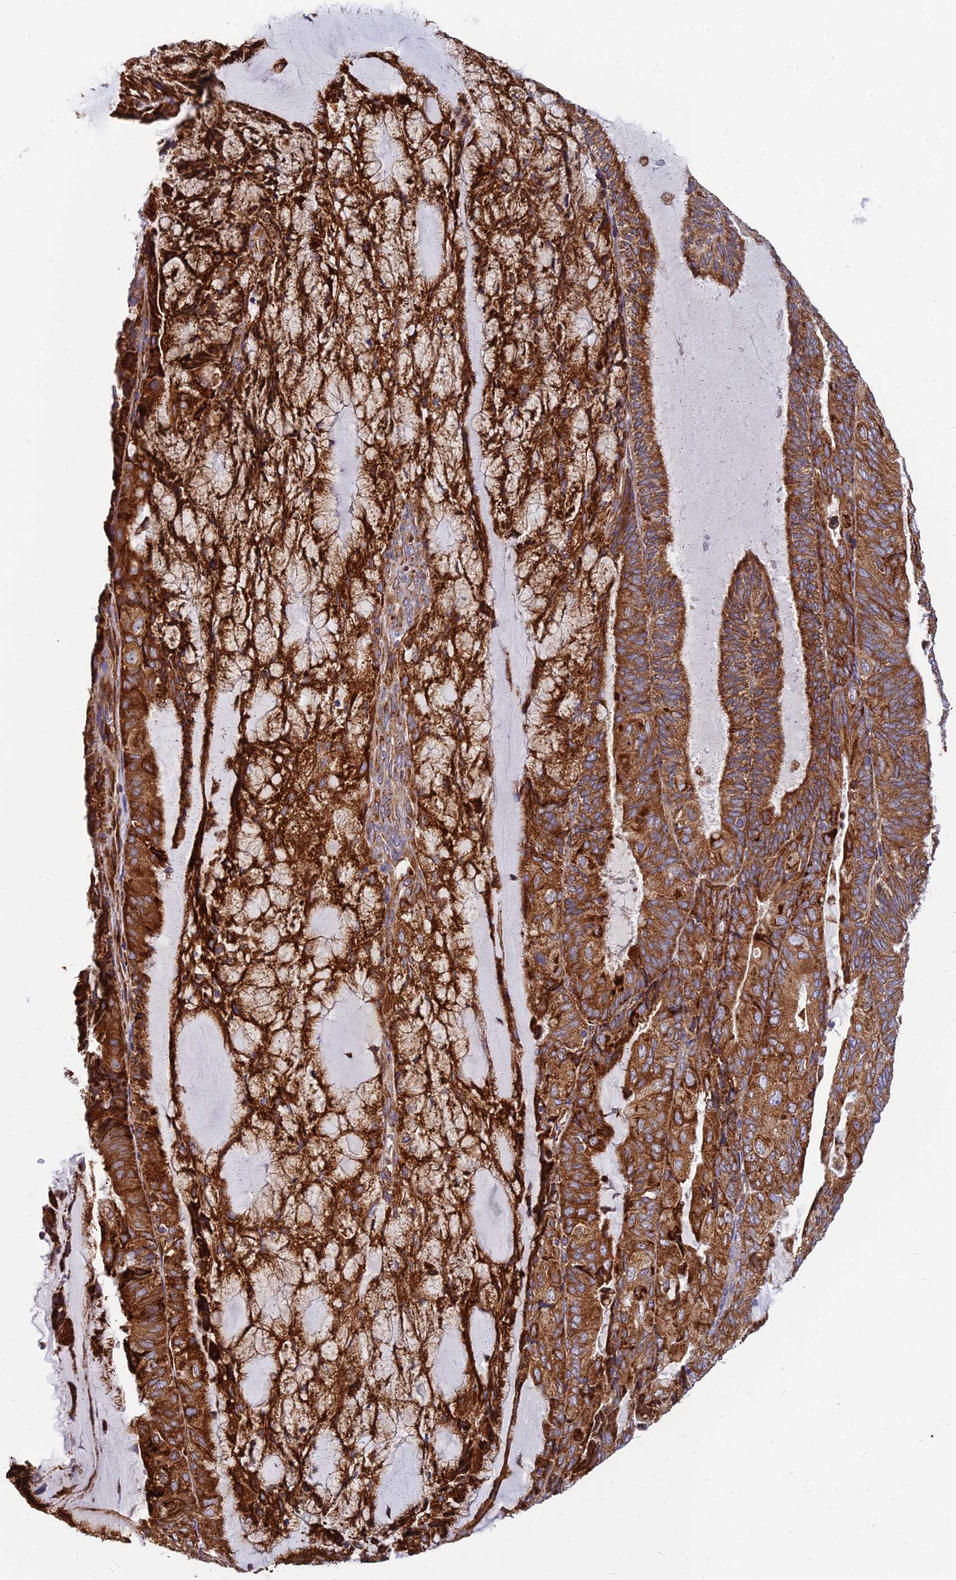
{"staining": {"intensity": "strong", "quantity": ">75%", "location": "cytoplasmic/membranous"}, "tissue": "endometrial cancer", "cell_type": "Tumor cells", "image_type": "cancer", "snomed": [{"axis": "morphology", "description": "Adenocarcinoma, NOS"}, {"axis": "topography", "description": "Endometrium"}], "caption": "The image exhibits immunohistochemical staining of endometrial cancer. There is strong cytoplasmic/membranous expression is seen in about >75% of tumor cells. Nuclei are stained in blue.", "gene": "CCT6B", "patient": {"sex": "female", "age": 81}}